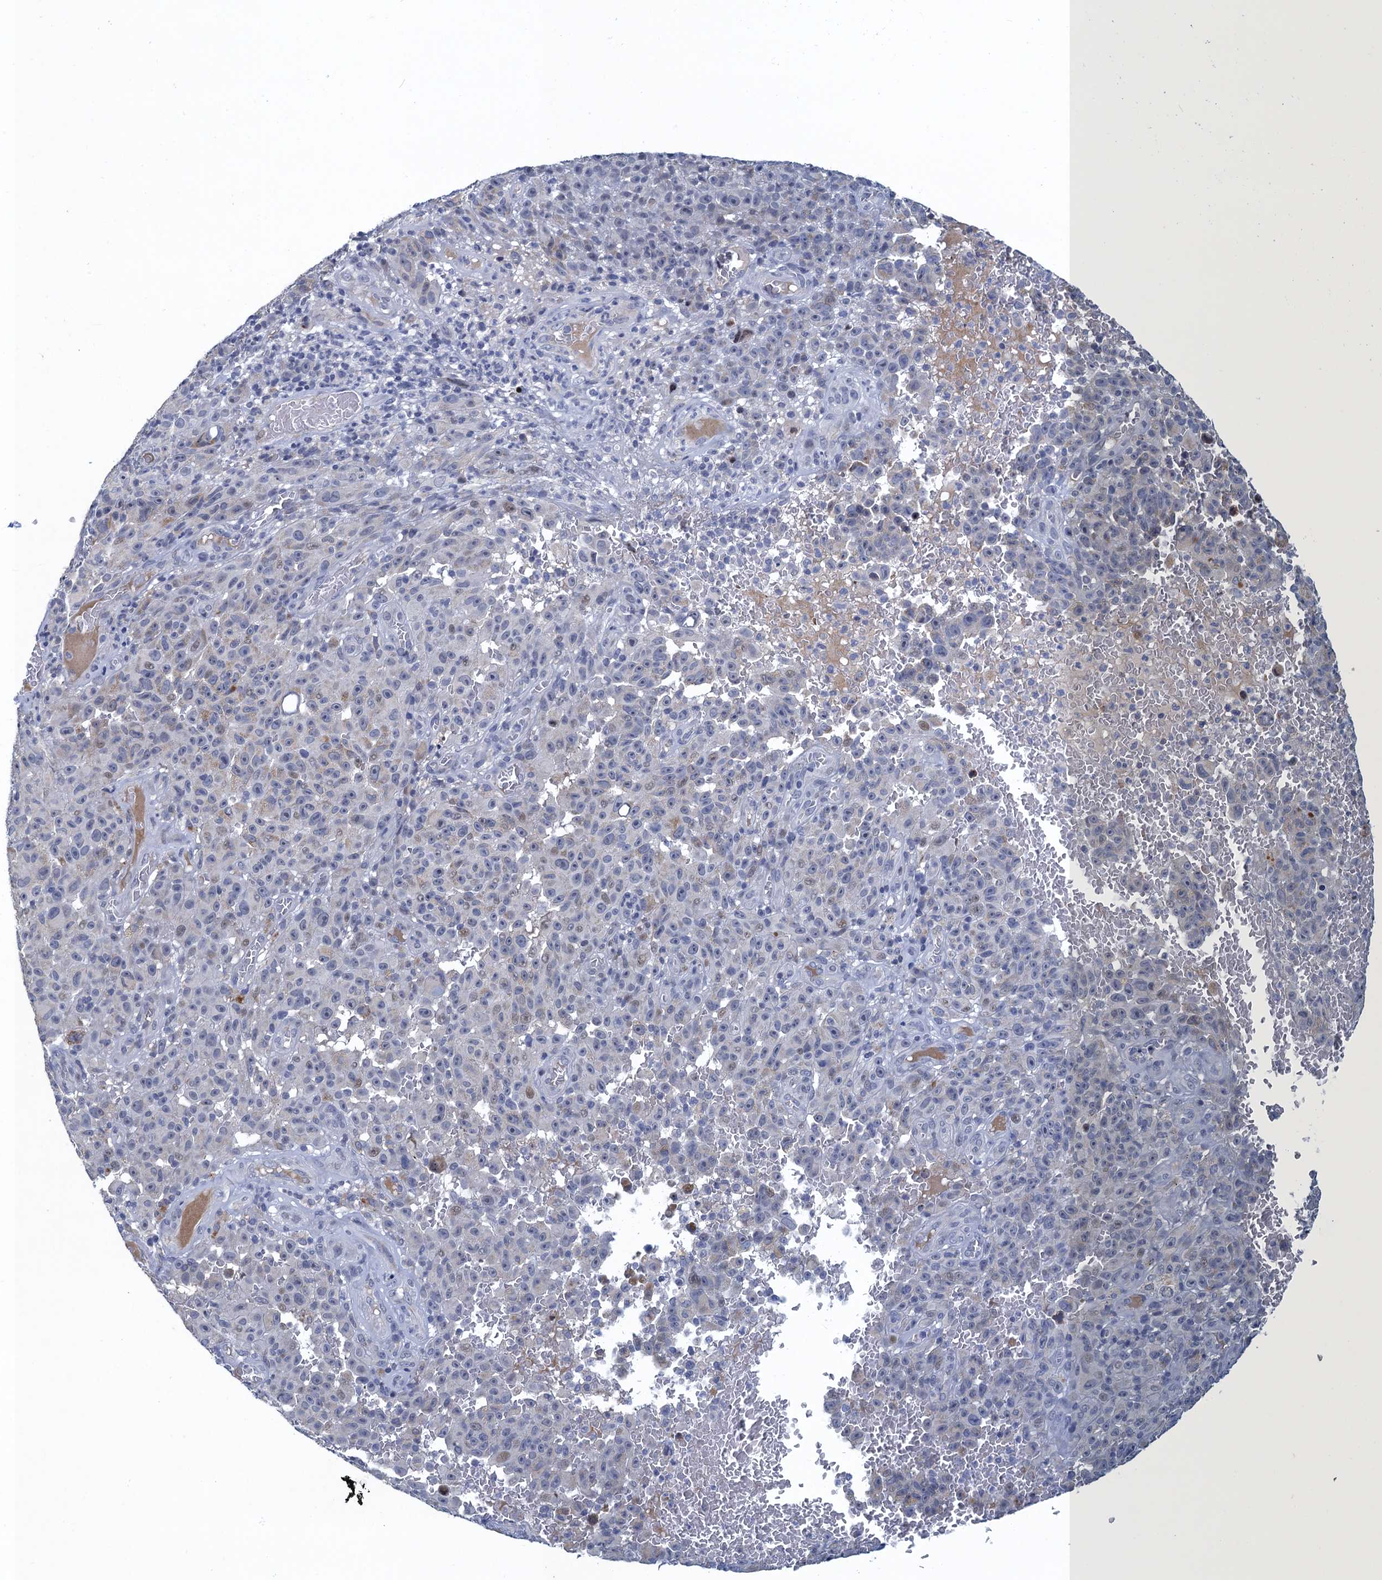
{"staining": {"intensity": "negative", "quantity": "none", "location": "none"}, "tissue": "melanoma", "cell_type": "Tumor cells", "image_type": "cancer", "snomed": [{"axis": "morphology", "description": "Malignant melanoma, NOS"}, {"axis": "topography", "description": "Skin"}], "caption": "High power microscopy micrograph of an immunohistochemistry (IHC) photomicrograph of malignant melanoma, revealing no significant staining in tumor cells.", "gene": "ATOSA", "patient": {"sex": "female", "age": 82}}